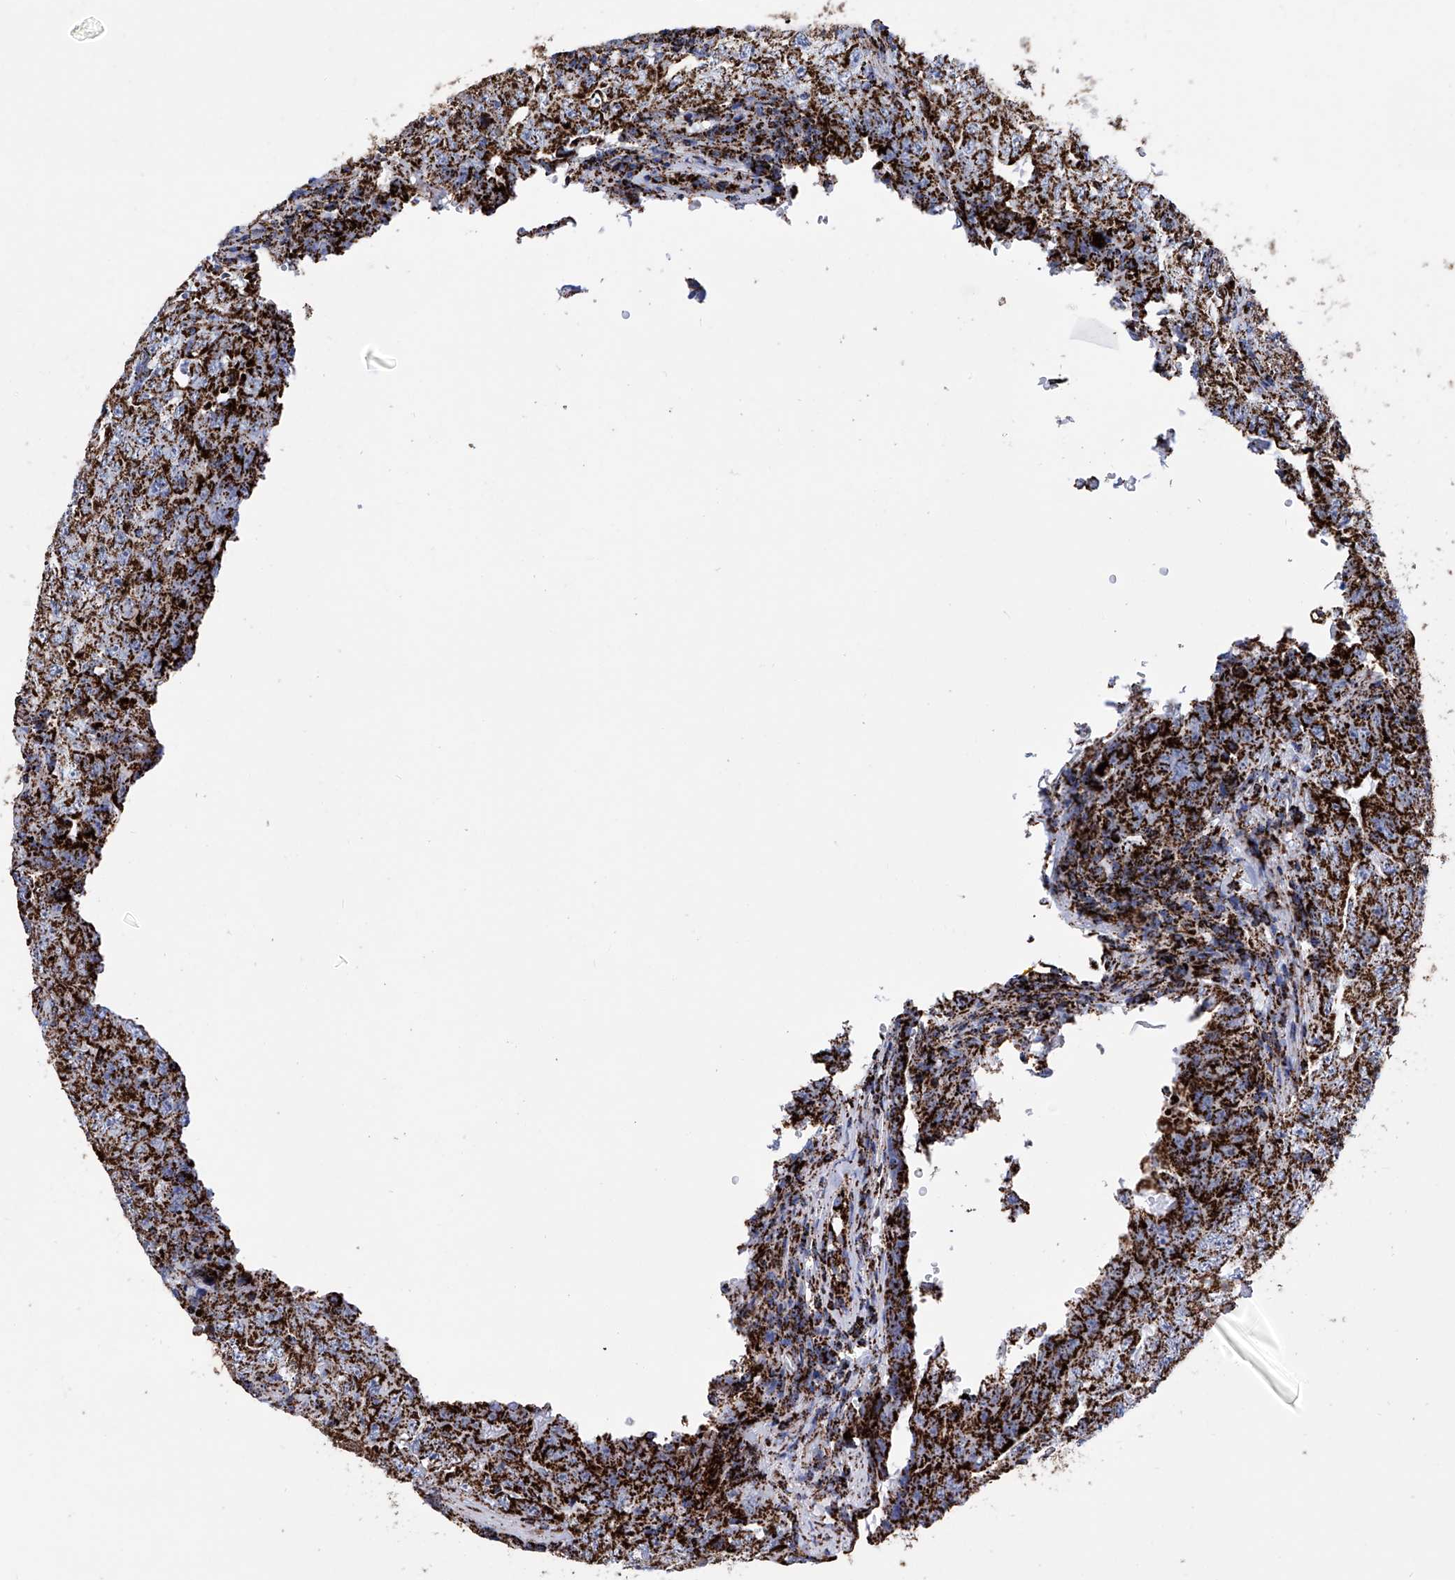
{"staining": {"intensity": "strong", "quantity": ">75%", "location": "cytoplasmic/membranous"}, "tissue": "testis cancer", "cell_type": "Tumor cells", "image_type": "cancer", "snomed": [{"axis": "morphology", "description": "Carcinoma, Embryonal, NOS"}, {"axis": "topography", "description": "Testis"}], "caption": "Immunohistochemical staining of testis embryonal carcinoma shows strong cytoplasmic/membranous protein positivity in about >75% of tumor cells. Immunohistochemistry (ihc) stains the protein of interest in brown and the nuclei are stained blue.", "gene": "ATP5PF", "patient": {"sex": "male", "age": 26}}